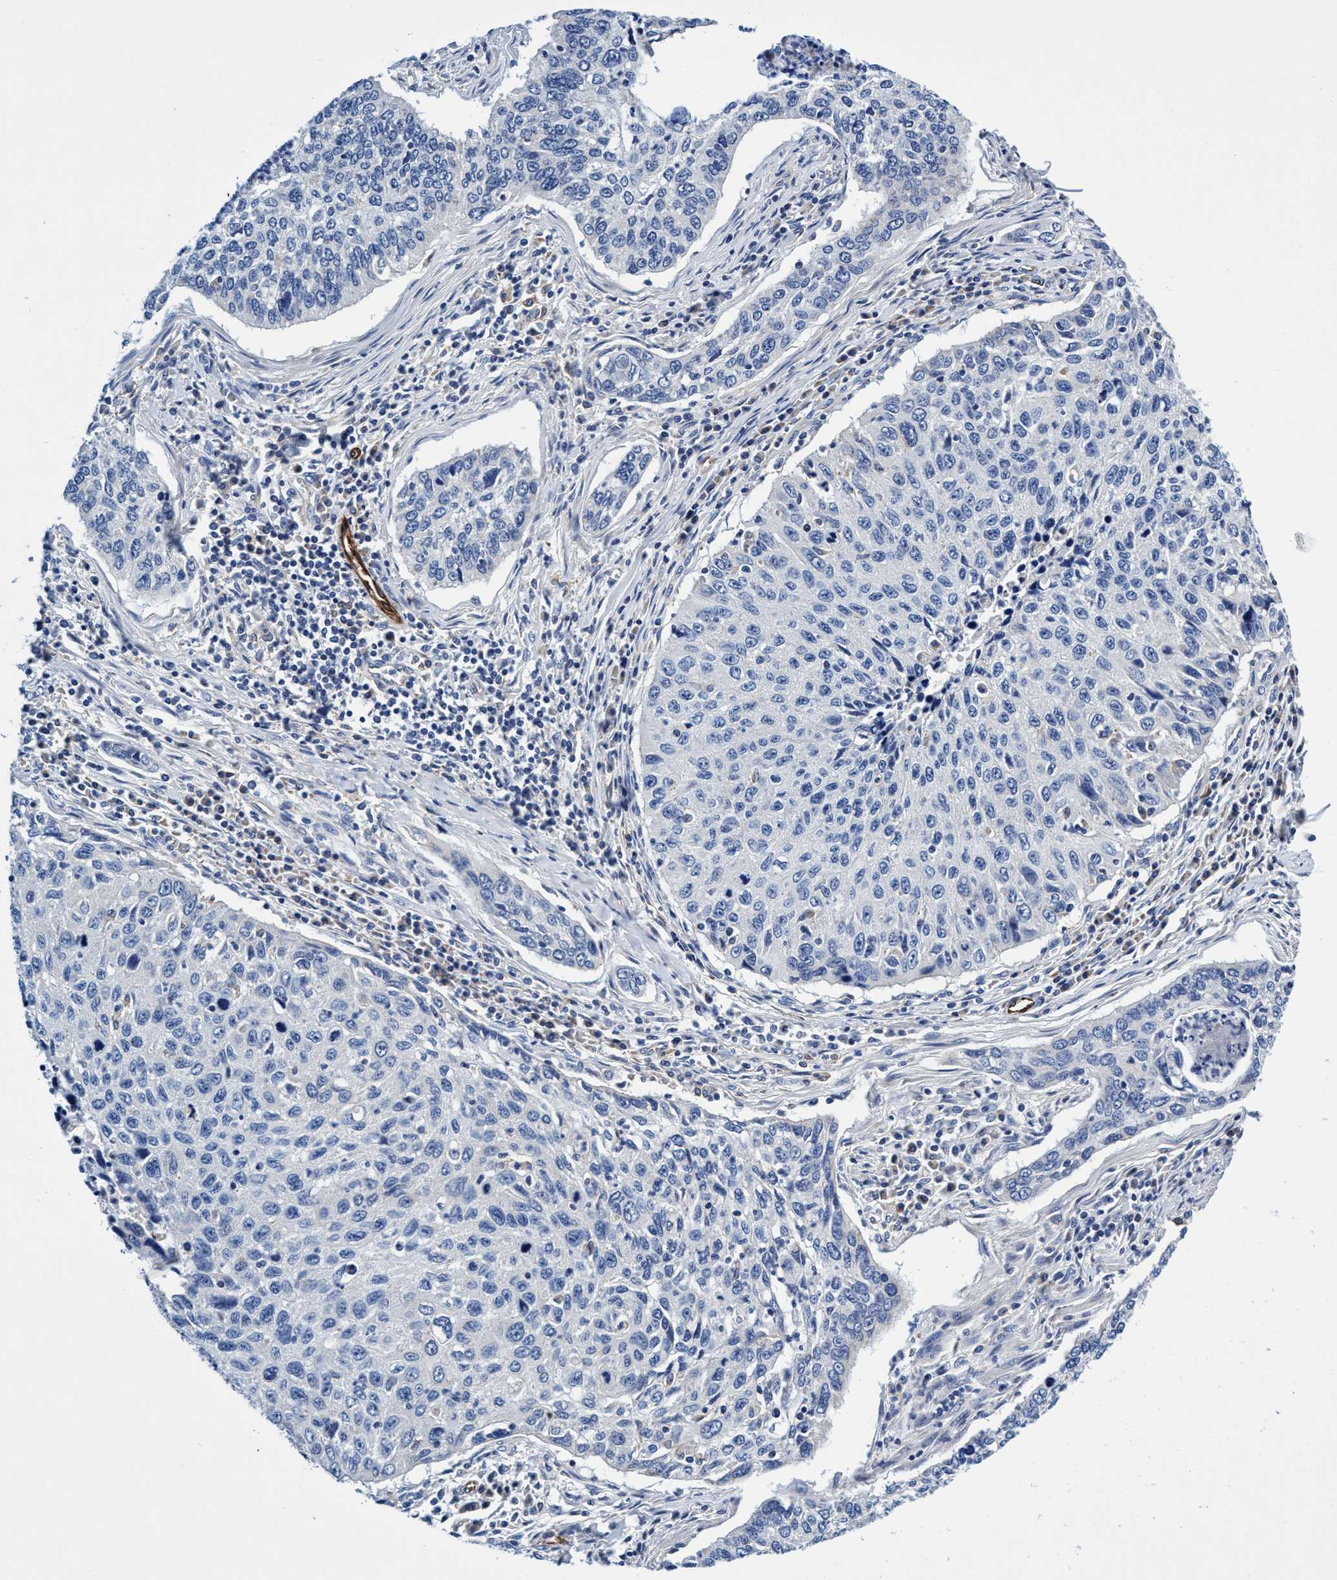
{"staining": {"intensity": "negative", "quantity": "none", "location": "none"}, "tissue": "cervical cancer", "cell_type": "Tumor cells", "image_type": "cancer", "snomed": [{"axis": "morphology", "description": "Squamous cell carcinoma, NOS"}, {"axis": "topography", "description": "Cervix"}], "caption": "Immunohistochemistry of squamous cell carcinoma (cervical) displays no positivity in tumor cells. The staining was performed using DAB (3,3'-diaminobenzidine) to visualize the protein expression in brown, while the nuclei were stained in blue with hematoxylin (Magnification: 20x).", "gene": "UBALD2", "patient": {"sex": "female", "age": 53}}